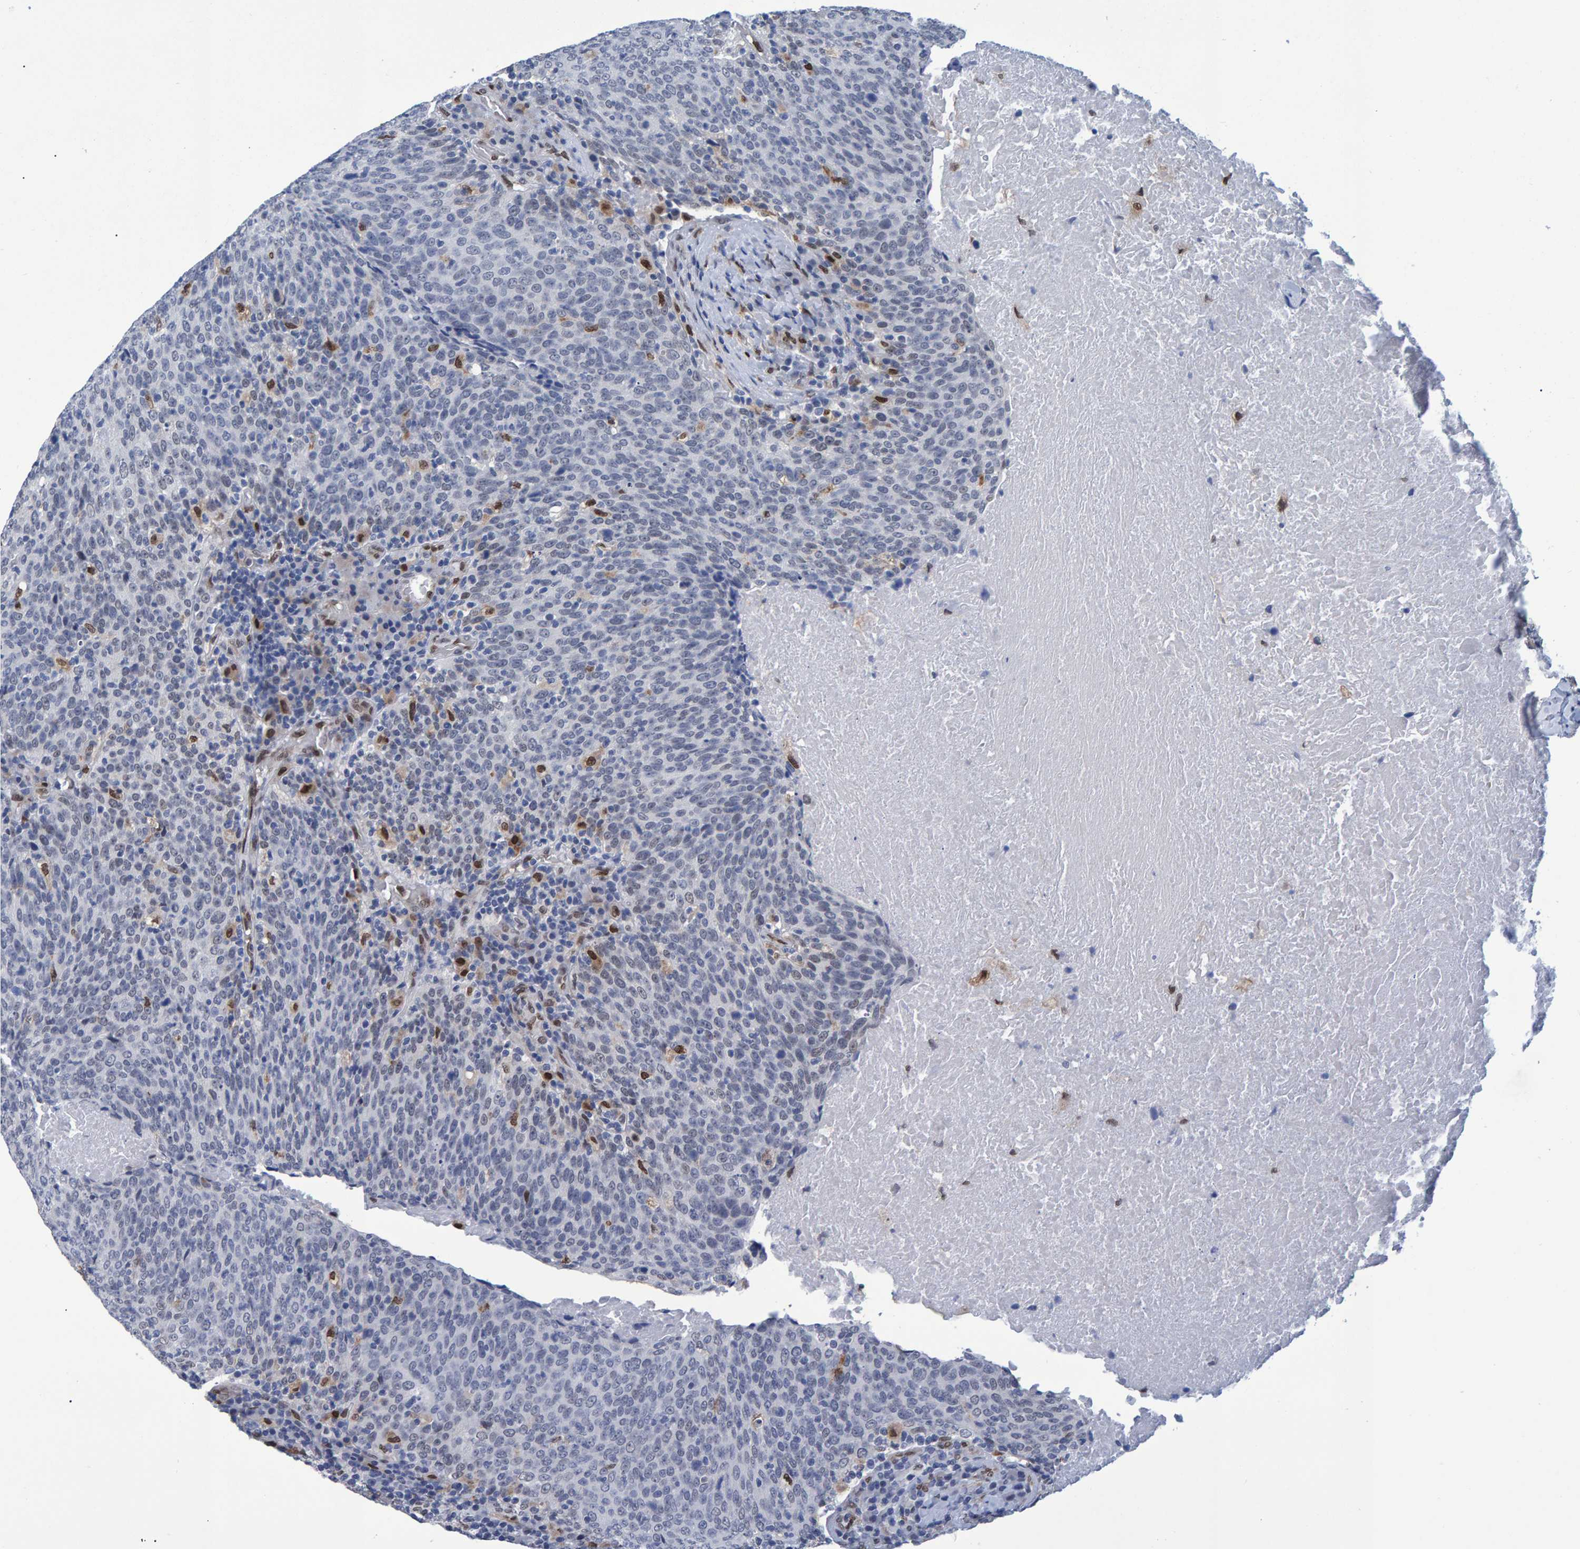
{"staining": {"intensity": "negative", "quantity": "none", "location": "none"}, "tissue": "head and neck cancer", "cell_type": "Tumor cells", "image_type": "cancer", "snomed": [{"axis": "morphology", "description": "Squamous cell carcinoma, NOS"}, {"axis": "morphology", "description": "Squamous cell carcinoma, metastatic, NOS"}, {"axis": "topography", "description": "Lymph node"}, {"axis": "topography", "description": "Head-Neck"}], "caption": "The micrograph exhibits no significant expression in tumor cells of head and neck cancer.", "gene": "QKI", "patient": {"sex": "male", "age": 62}}